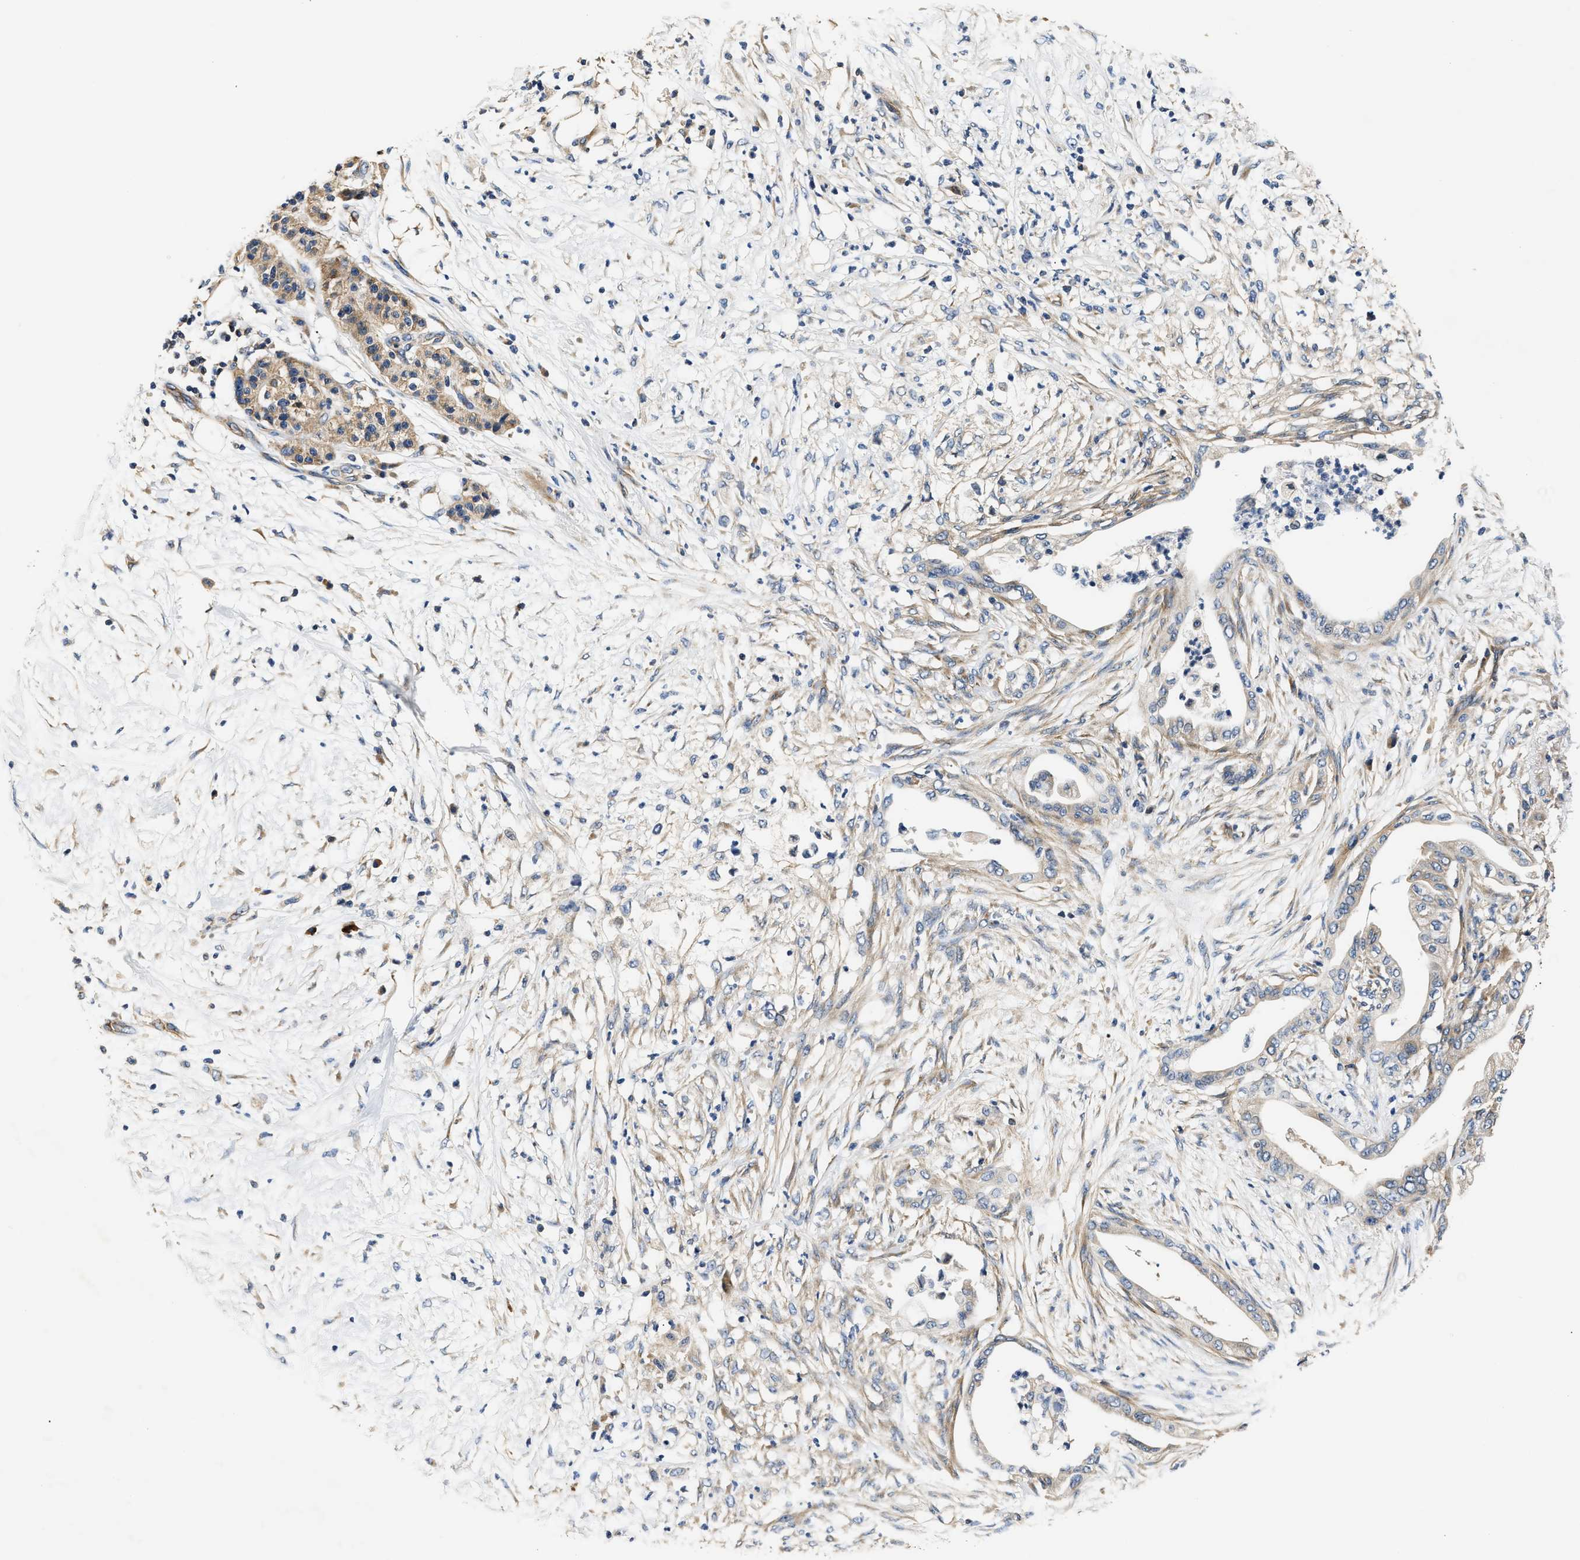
{"staining": {"intensity": "weak", "quantity": "<25%", "location": "cytoplasmic/membranous"}, "tissue": "pancreatic cancer", "cell_type": "Tumor cells", "image_type": "cancer", "snomed": [{"axis": "morphology", "description": "Normal tissue, NOS"}, {"axis": "morphology", "description": "Adenocarcinoma, NOS"}, {"axis": "topography", "description": "Pancreas"}, {"axis": "topography", "description": "Duodenum"}], "caption": "IHC image of human adenocarcinoma (pancreatic) stained for a protein (brown), which exhibits no staining in tumor cells.", "gene": "TEX2", "patient": {"sex": "female", "age": 60}}